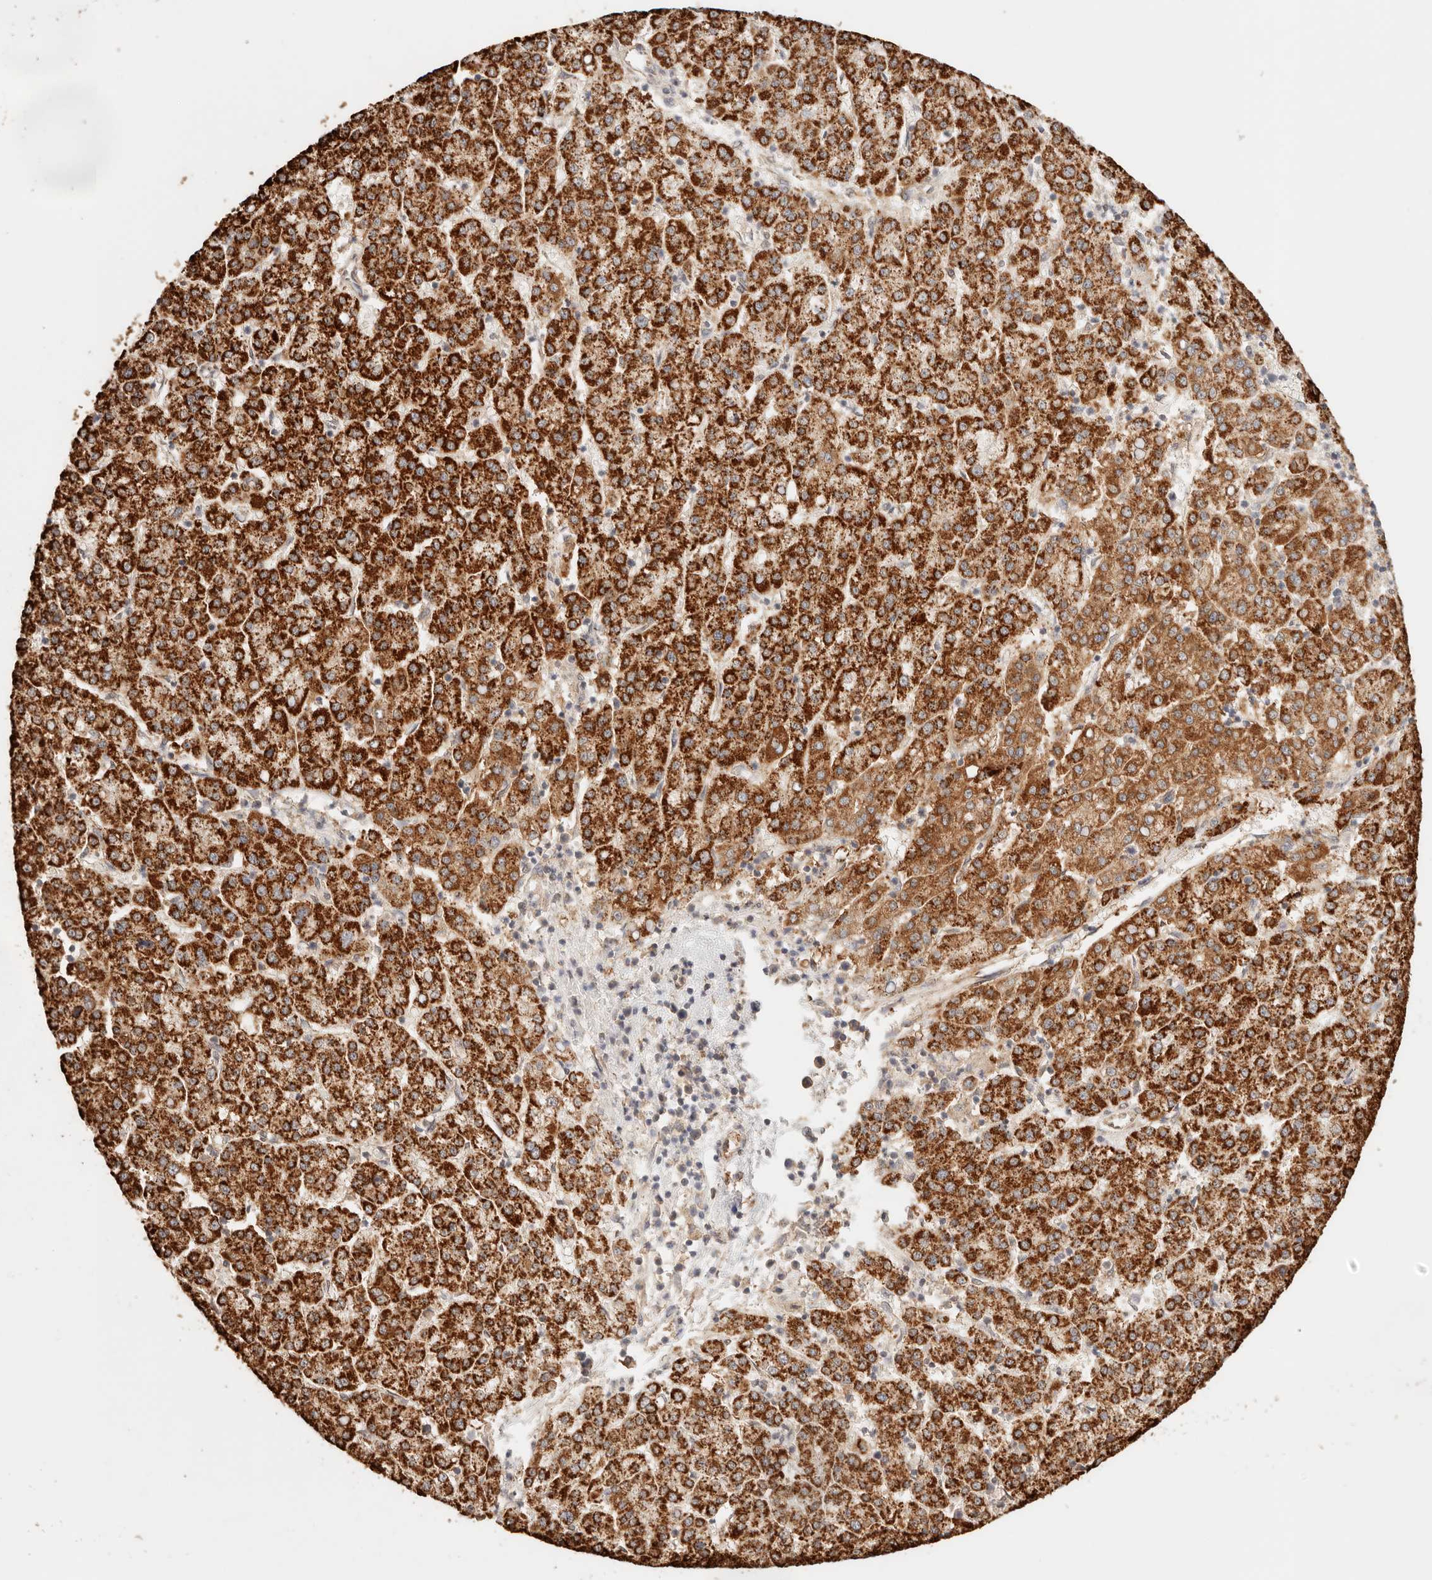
{"staining": {"intensity": "strong", "quantity": ">75%", "location": "cytoplasmic/membranous"}, "tissue": "liver cancer", "cell_type": "Tumor cells", "image_type": "cancer", "snomed": [{"axis": "morphology", "description": "Carcinoma, Hepatocellular, NOS"}, {"axis": "topography", "description": "Liver"}], "caption": "Liver cancer (hepatocellular carcinoma) tissue demonstrates strong cytoplasmic/membranous staining in about >75% of tumor cells, visualized by immunohistochemistry.", "gene": "IL1R2", "patient": {"sex": "female", "age": 58}}